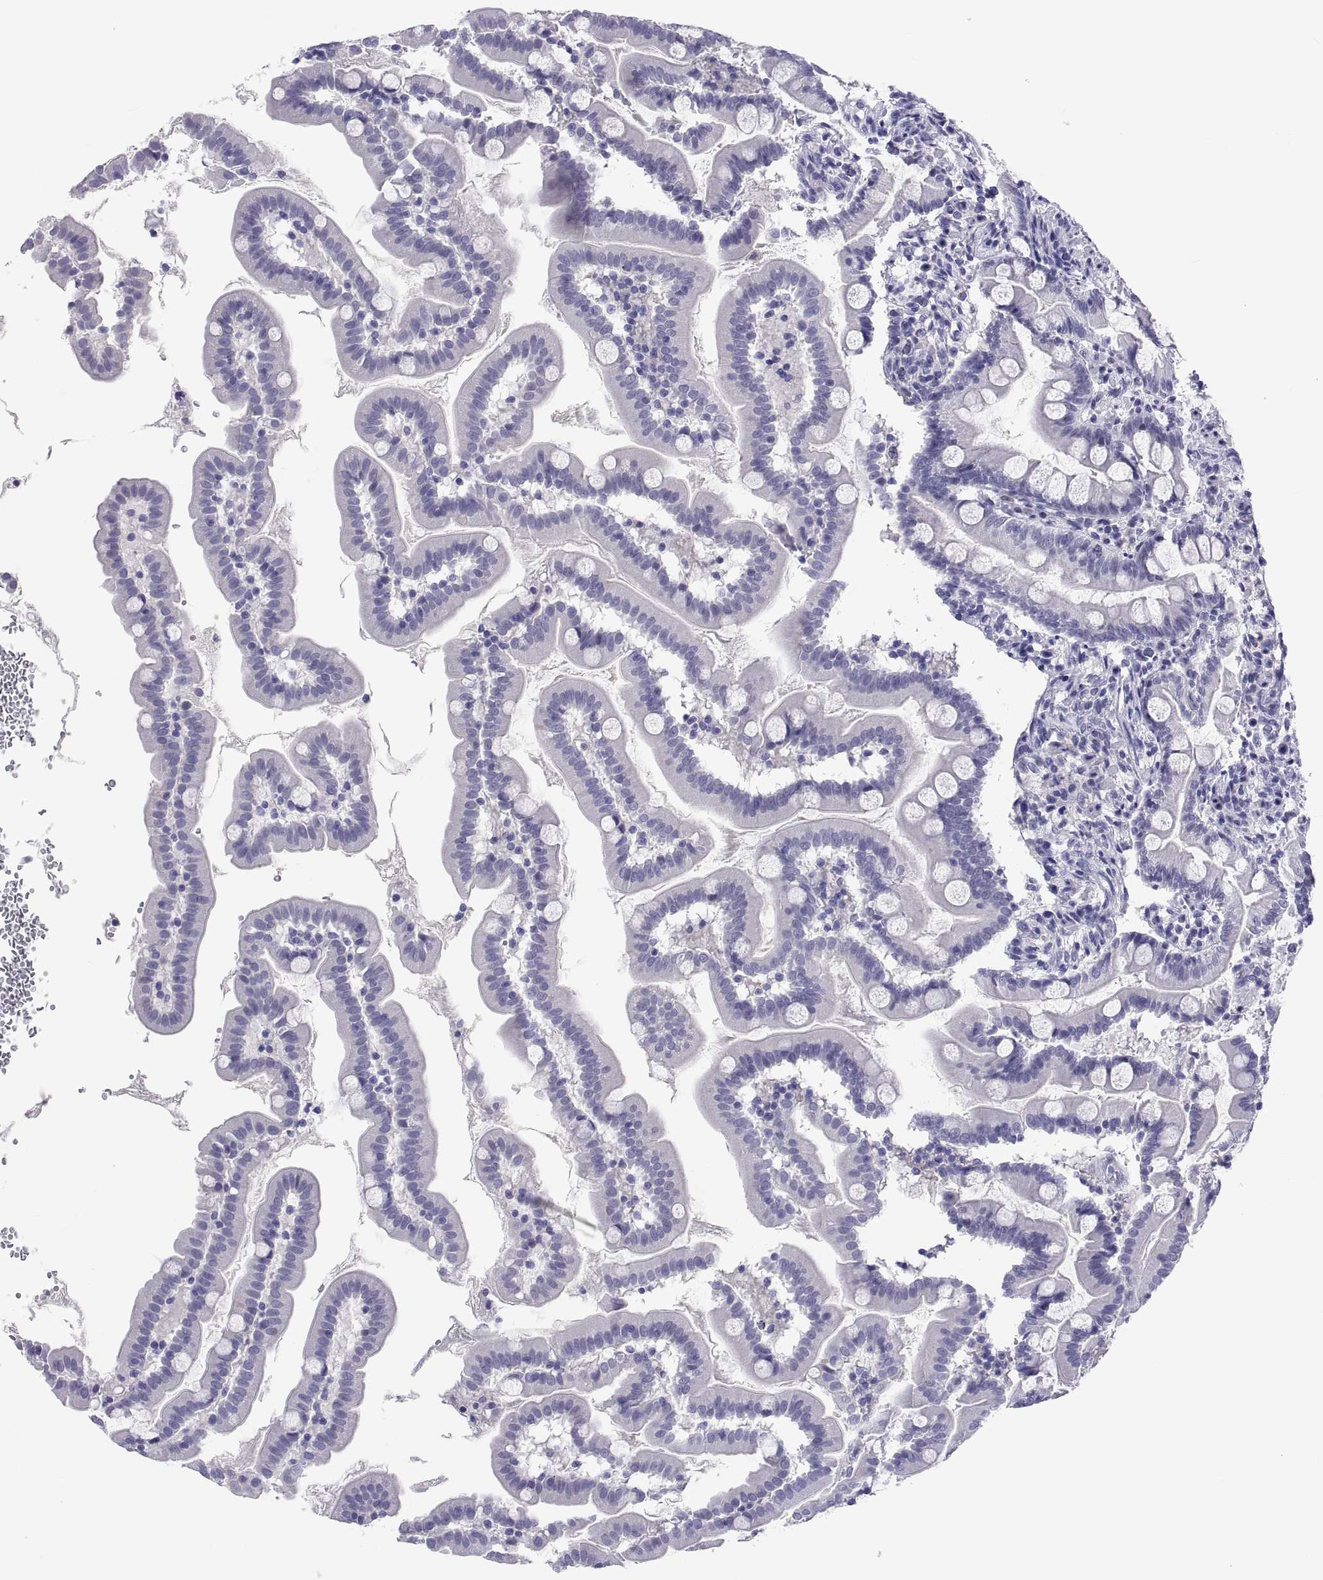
{"staining": {"intensity": "negative", "quantity": "none", "location": "none"}, "tissue": "small intestine", "cell_type": "Glandular cells", "image_type": "normal", "snomed": [{"axis": "morphology", "description": "Normal tissue, NOS"}, {"axis": "topography", "description": "Small intestine"}], "caption": "There is no significant positivity in glandular cells of small intestine. The staining is performed using DAB (3,3'-diaminobenzidine) brown chromogen with nuclei counter-stained in using hematoxylin.", "gene": "CHCT1", "patient": {"sex": "female", "age": 44}}